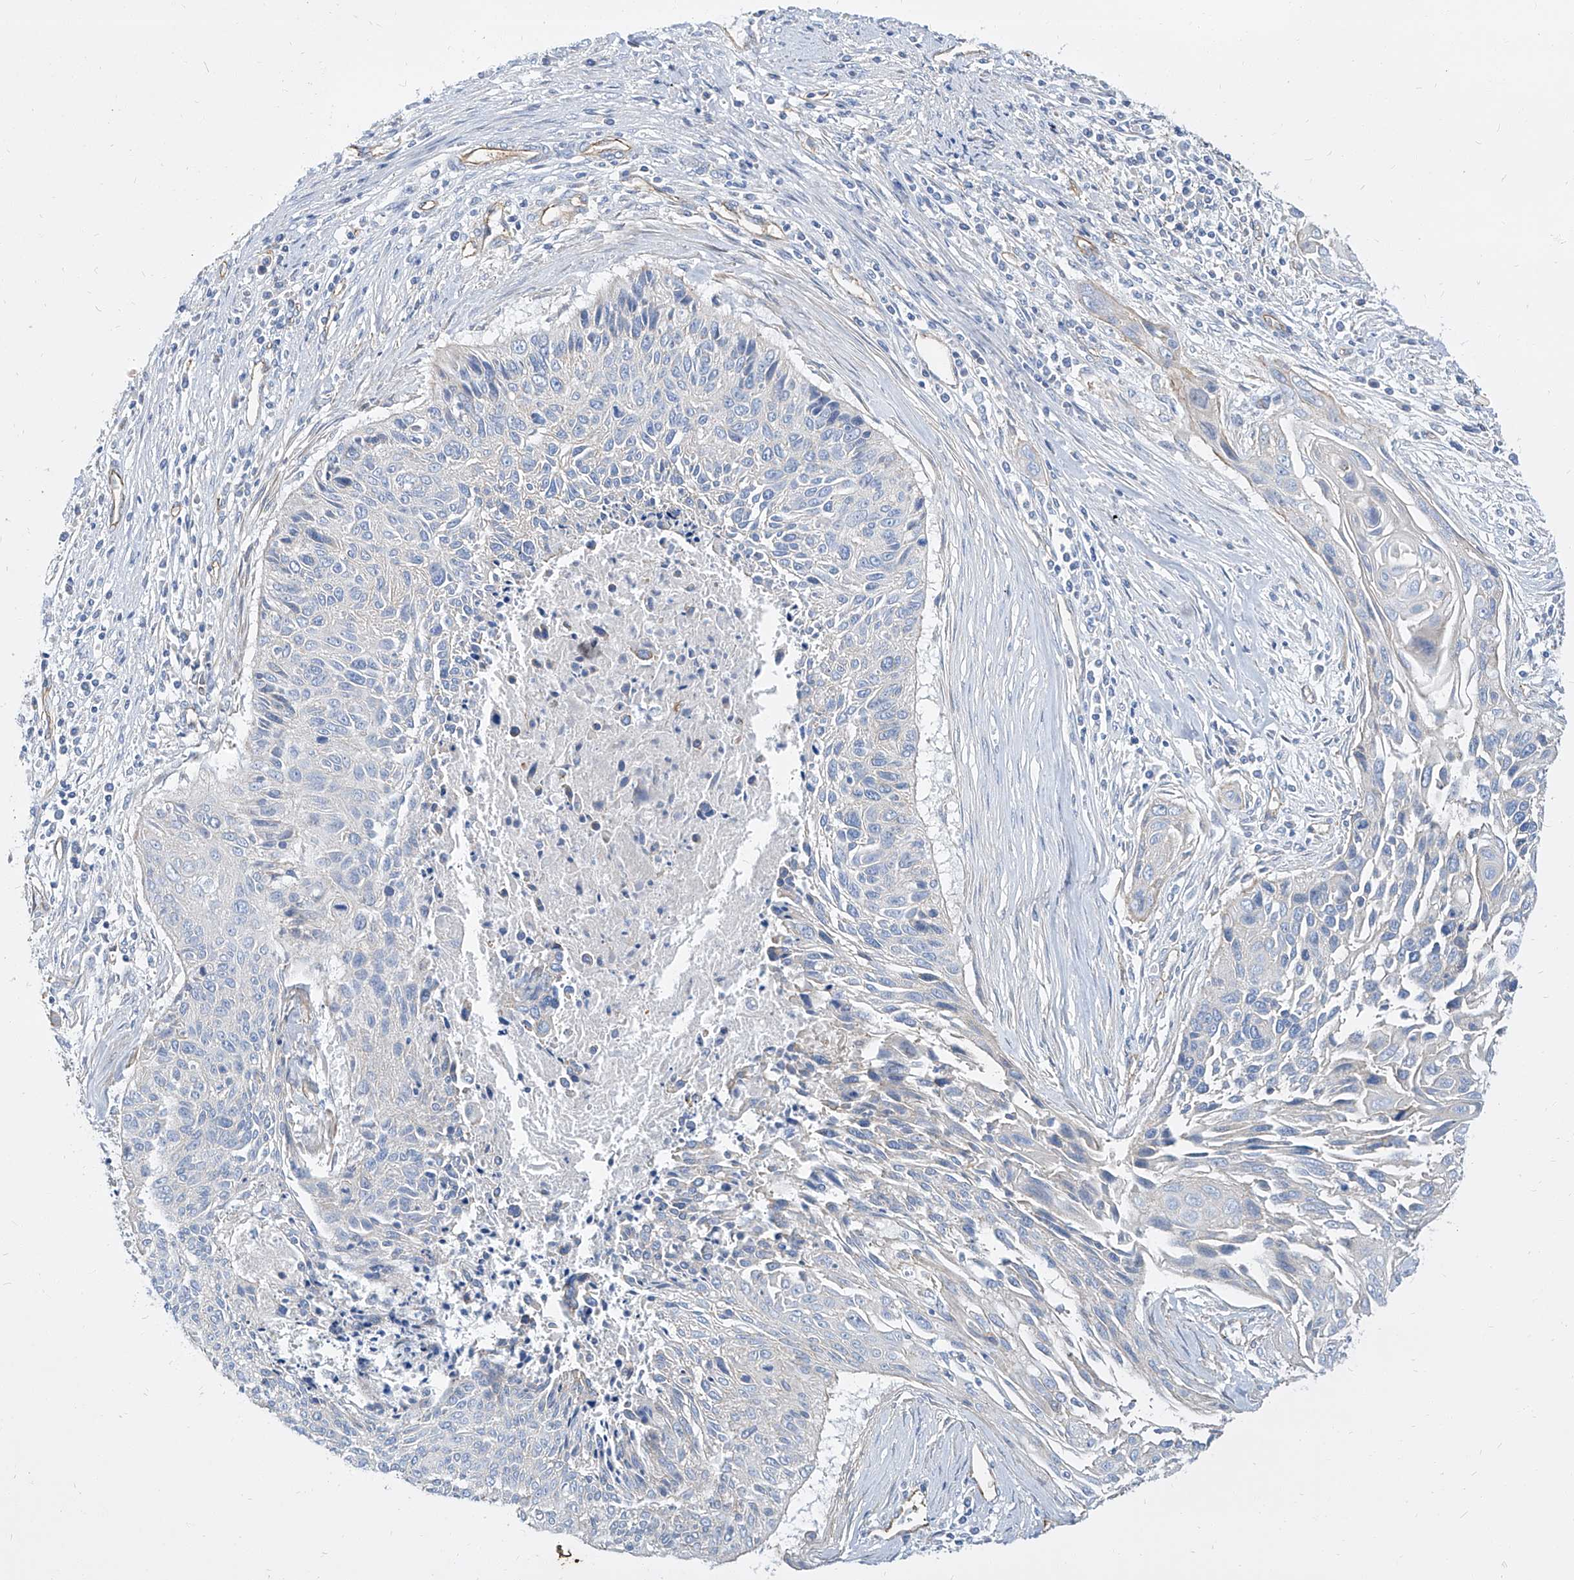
{"staining": {"intensity": "negative", "quantity": "none", "location": "none"}, "tissue": "cervical cancer", "cell_type": "Tumor cells", "image_type": "cancer", "snomed": [{"axis": "morphology", "description": "Squamous cell carcinoma, NOS"}, {"axis": "topography", "description": "Cervix"}], "caption": "Immunohistochemistry (IHC) histopathology image of neoplastic tissue: human cervical cancer stained with DAB demonstrates no significant protein positivity in tumor cells.", "gene": "TXLNB", "patient": {"sex": "female", "age": 55}}